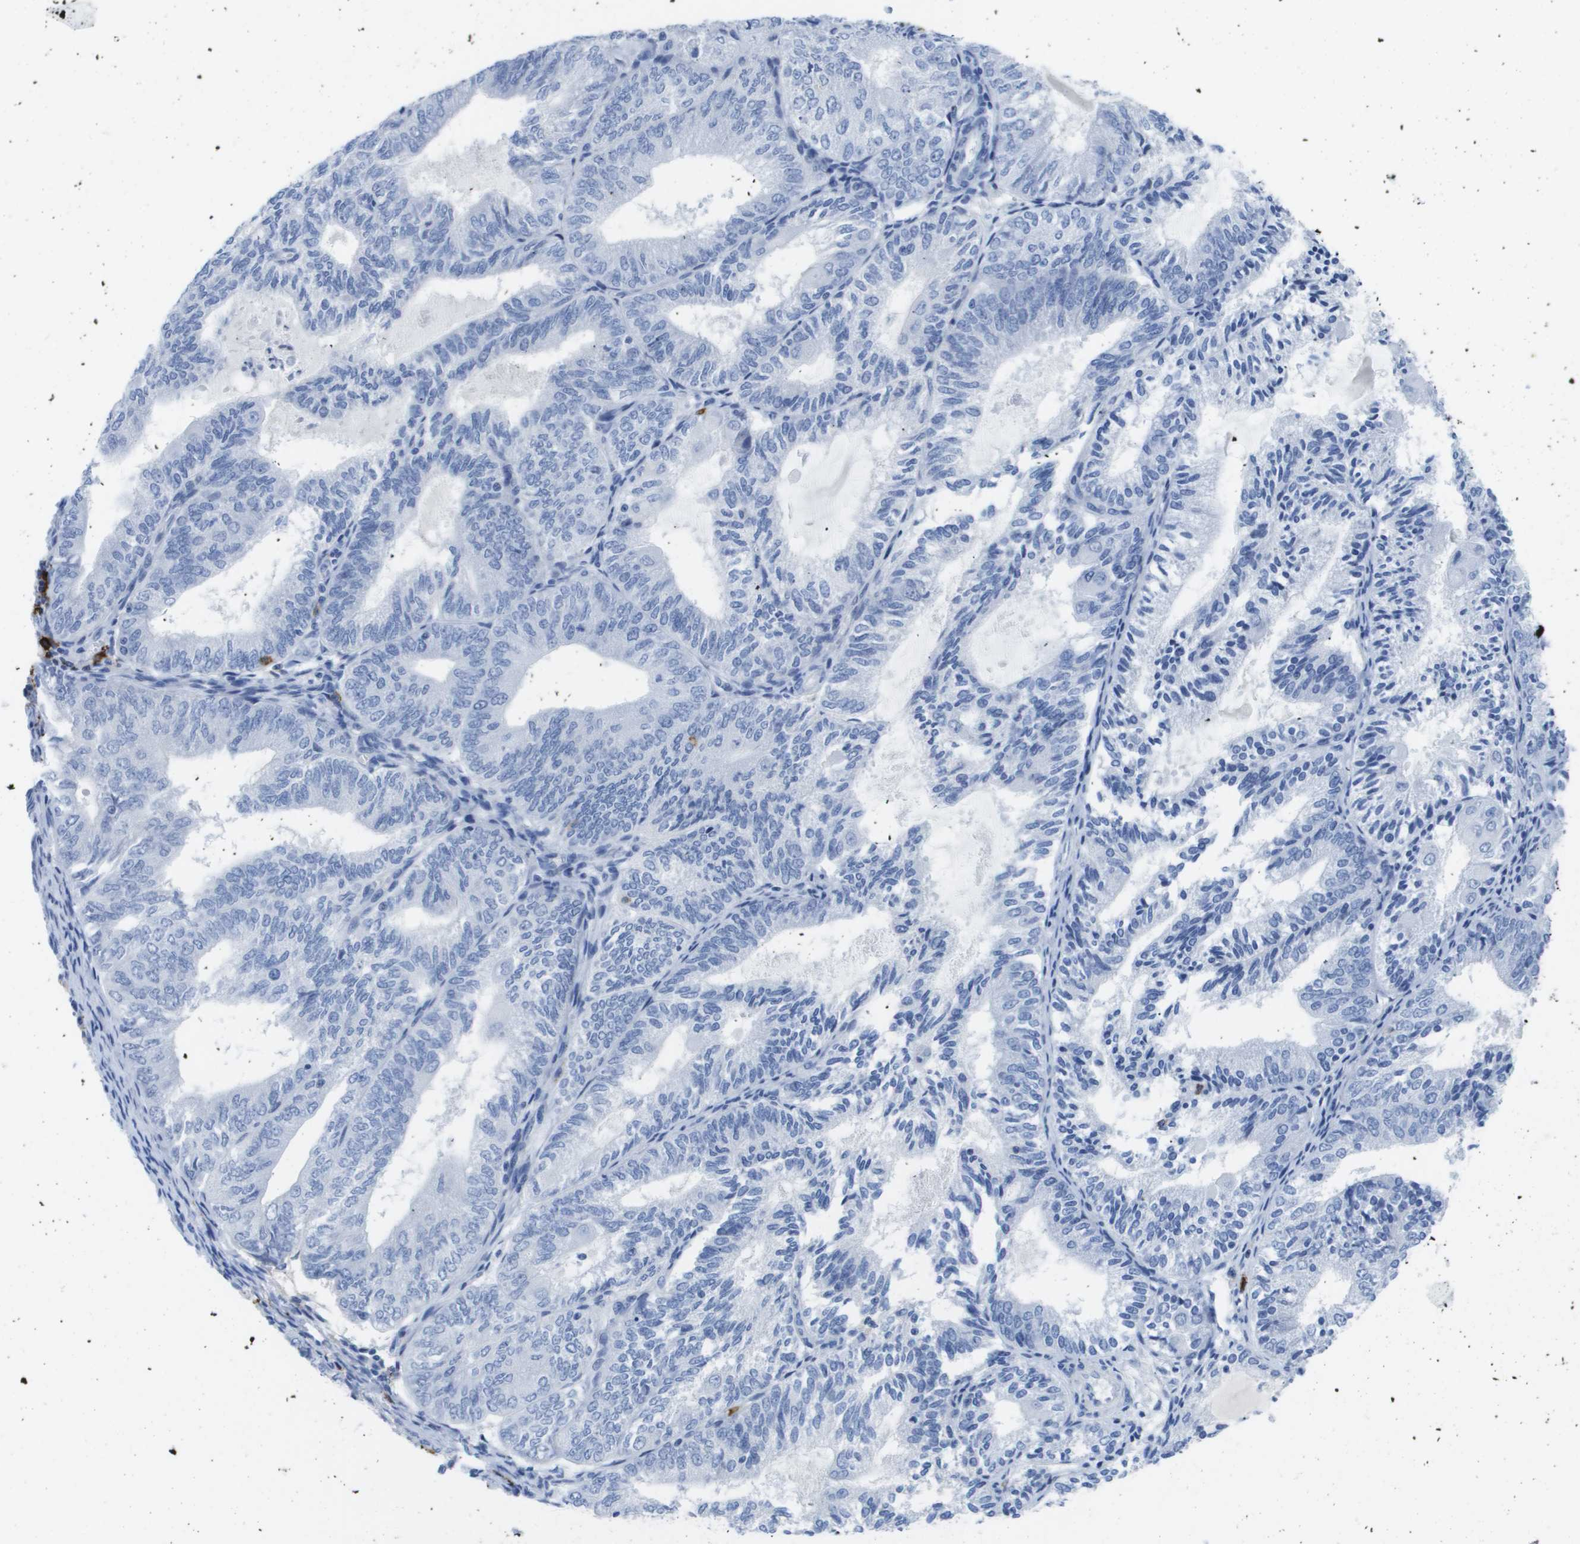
{"staining": {"intensity": "negative", "quantity": "none", "location": "none"}, "tissue": "endometrial cancer", "cell_type": "Tumor cells", "image_type": "cancer", "snomed": [{"axis": "morphology", "description": "Adenocarcinoma, NOS"}, {"axis": "topography", "description": "Endometrium"}], "caption": "Immunohistochemistry of endometrial cancer reveals no staining in tumor cells.", "gene": "MS4A1", "patient": {"sex": "female", "age": 81}}